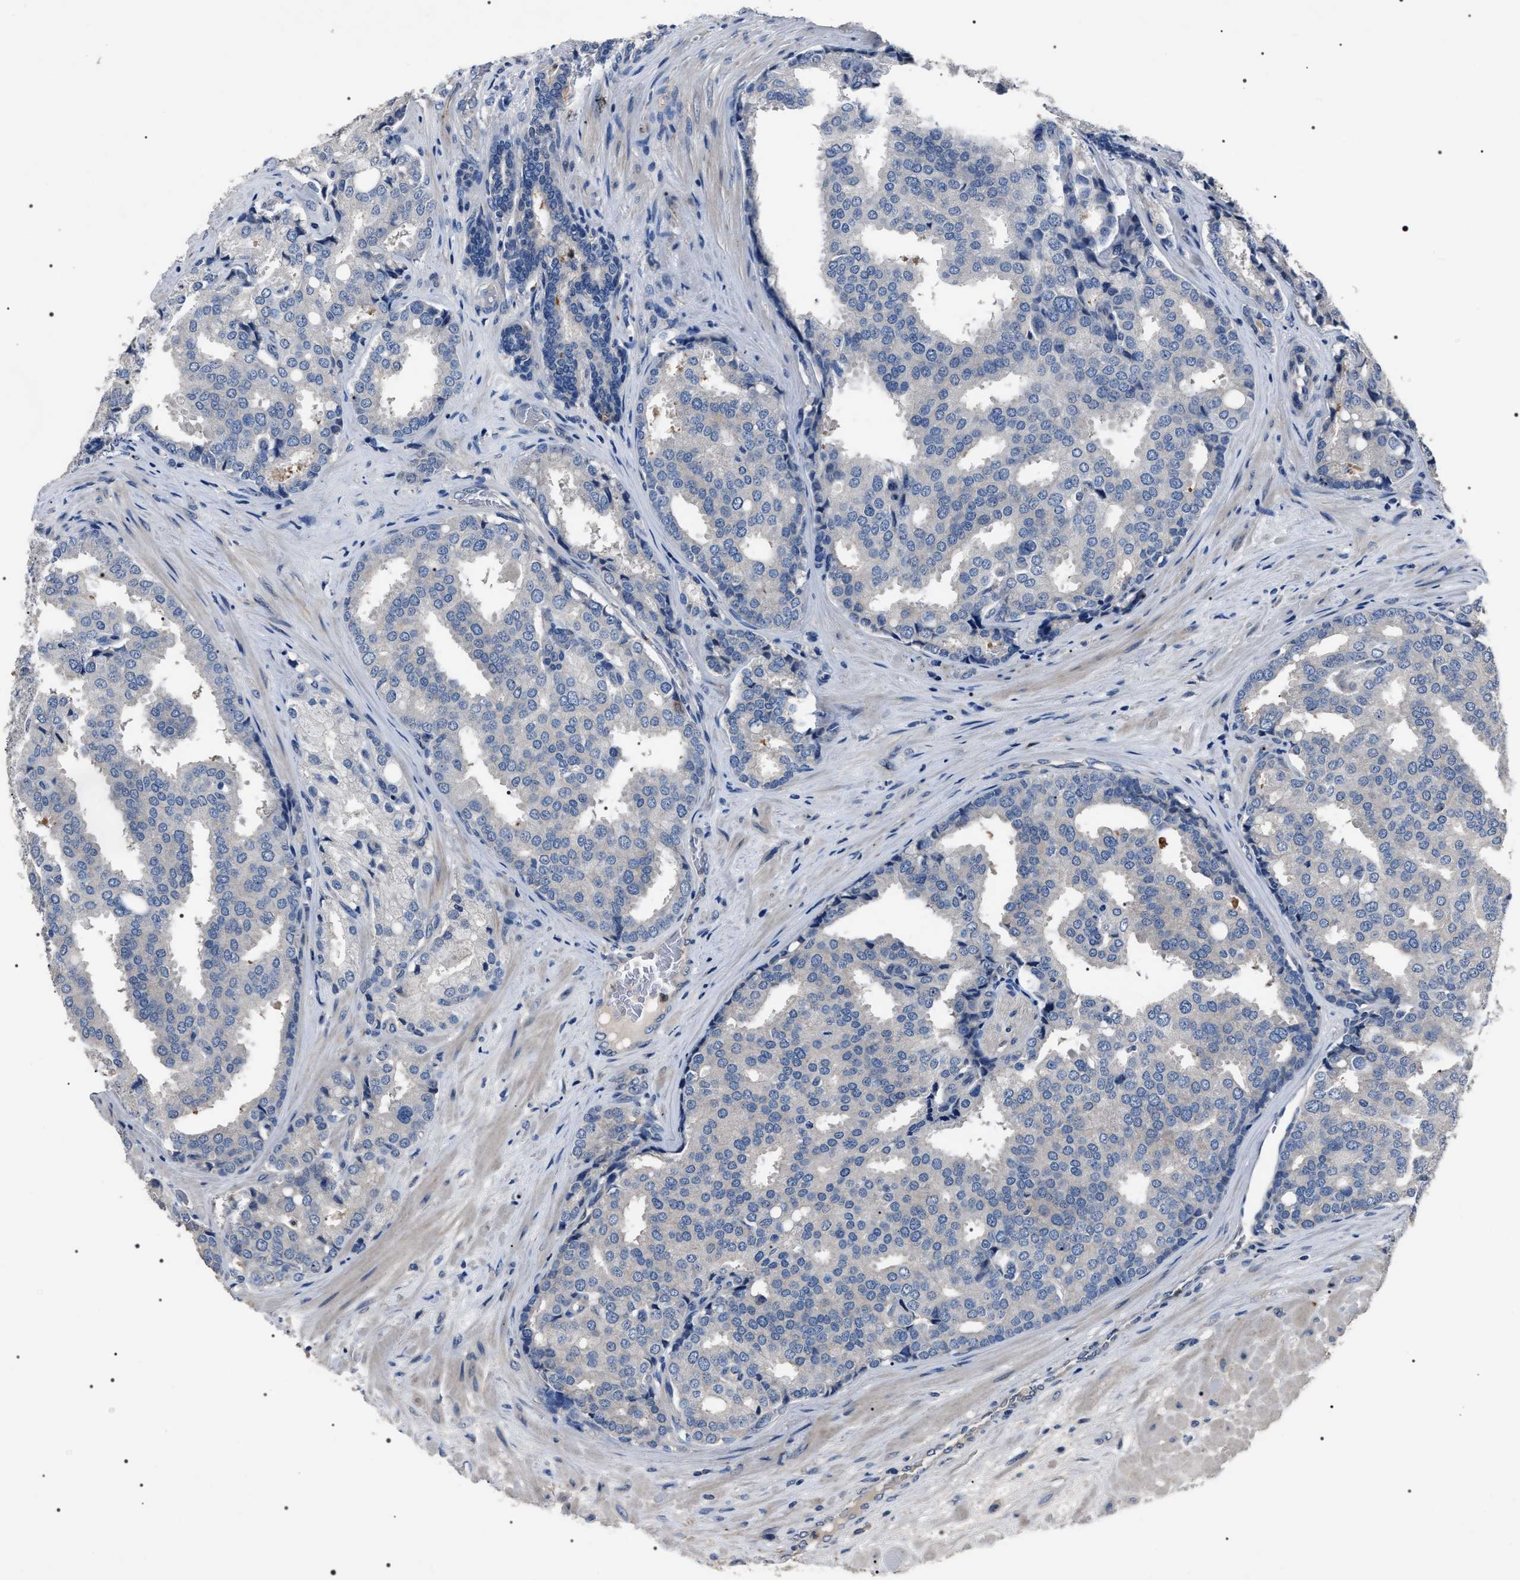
{"staining": {"intensity": "negative", "quantity": "none", "location": "none"}, "tissue": "prostate cancer", "cell_type": "Tumor cells", "image_type": "cancer", "snomed": [{"axis": "morphology", "description": "Adenocarcinoma, High grade"}, {"axis": "topography", "description": "Prostate"}], "caption": "The photomicrograph reveals no significant positivity in tumor cells of prostate cancer.", "gene": "TRIM54", "patient": {"sex": "male", "age": 50}}